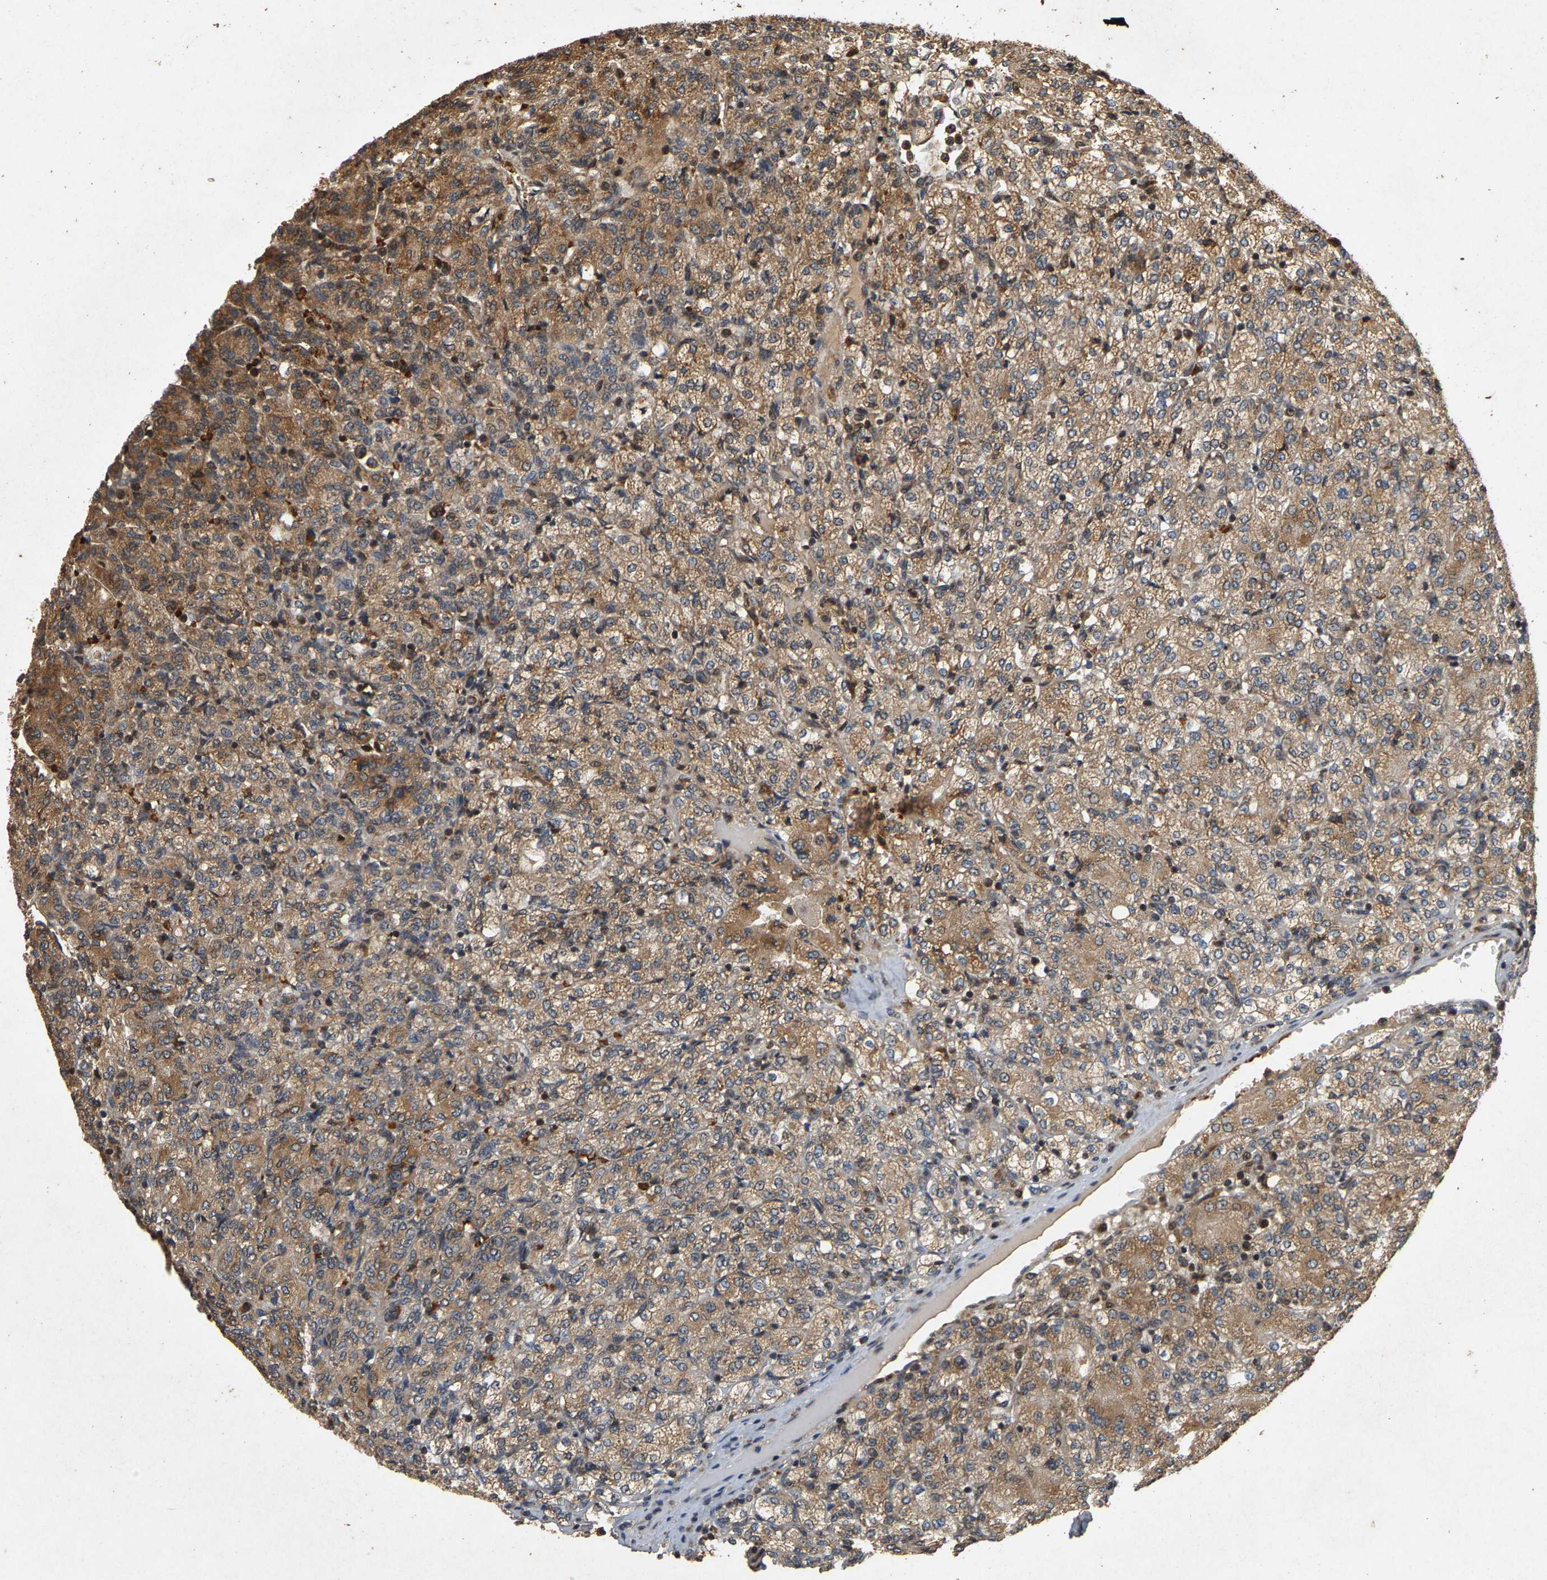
{"staining": {"intensity": "moderate", "quantity": ">75%", "location": "cytoplasmic/membranous"}, "tissue": "renal cancer", "cell_type": "Tumor cells", "image_type": "cancer", "snomed": [{"axis": "morphology", "description": "Adenocarcinoma, NOS"}, {"axis": "topography", "description": "Kidney"}], "caption": "Immunohistochemistry (IHC) (DAB (3,3'-diaminobenzidine)) staining of human renal cancer (adenocarcinoma) shows moderate cytoplasmic/membranous protein positivity in approximately >75% of tumor cells. The protein of interest is shown in brown color, while the nuclei are stained blue.", "gene": "CIDEC", "patient": {"sex": "male", "age": 77}}